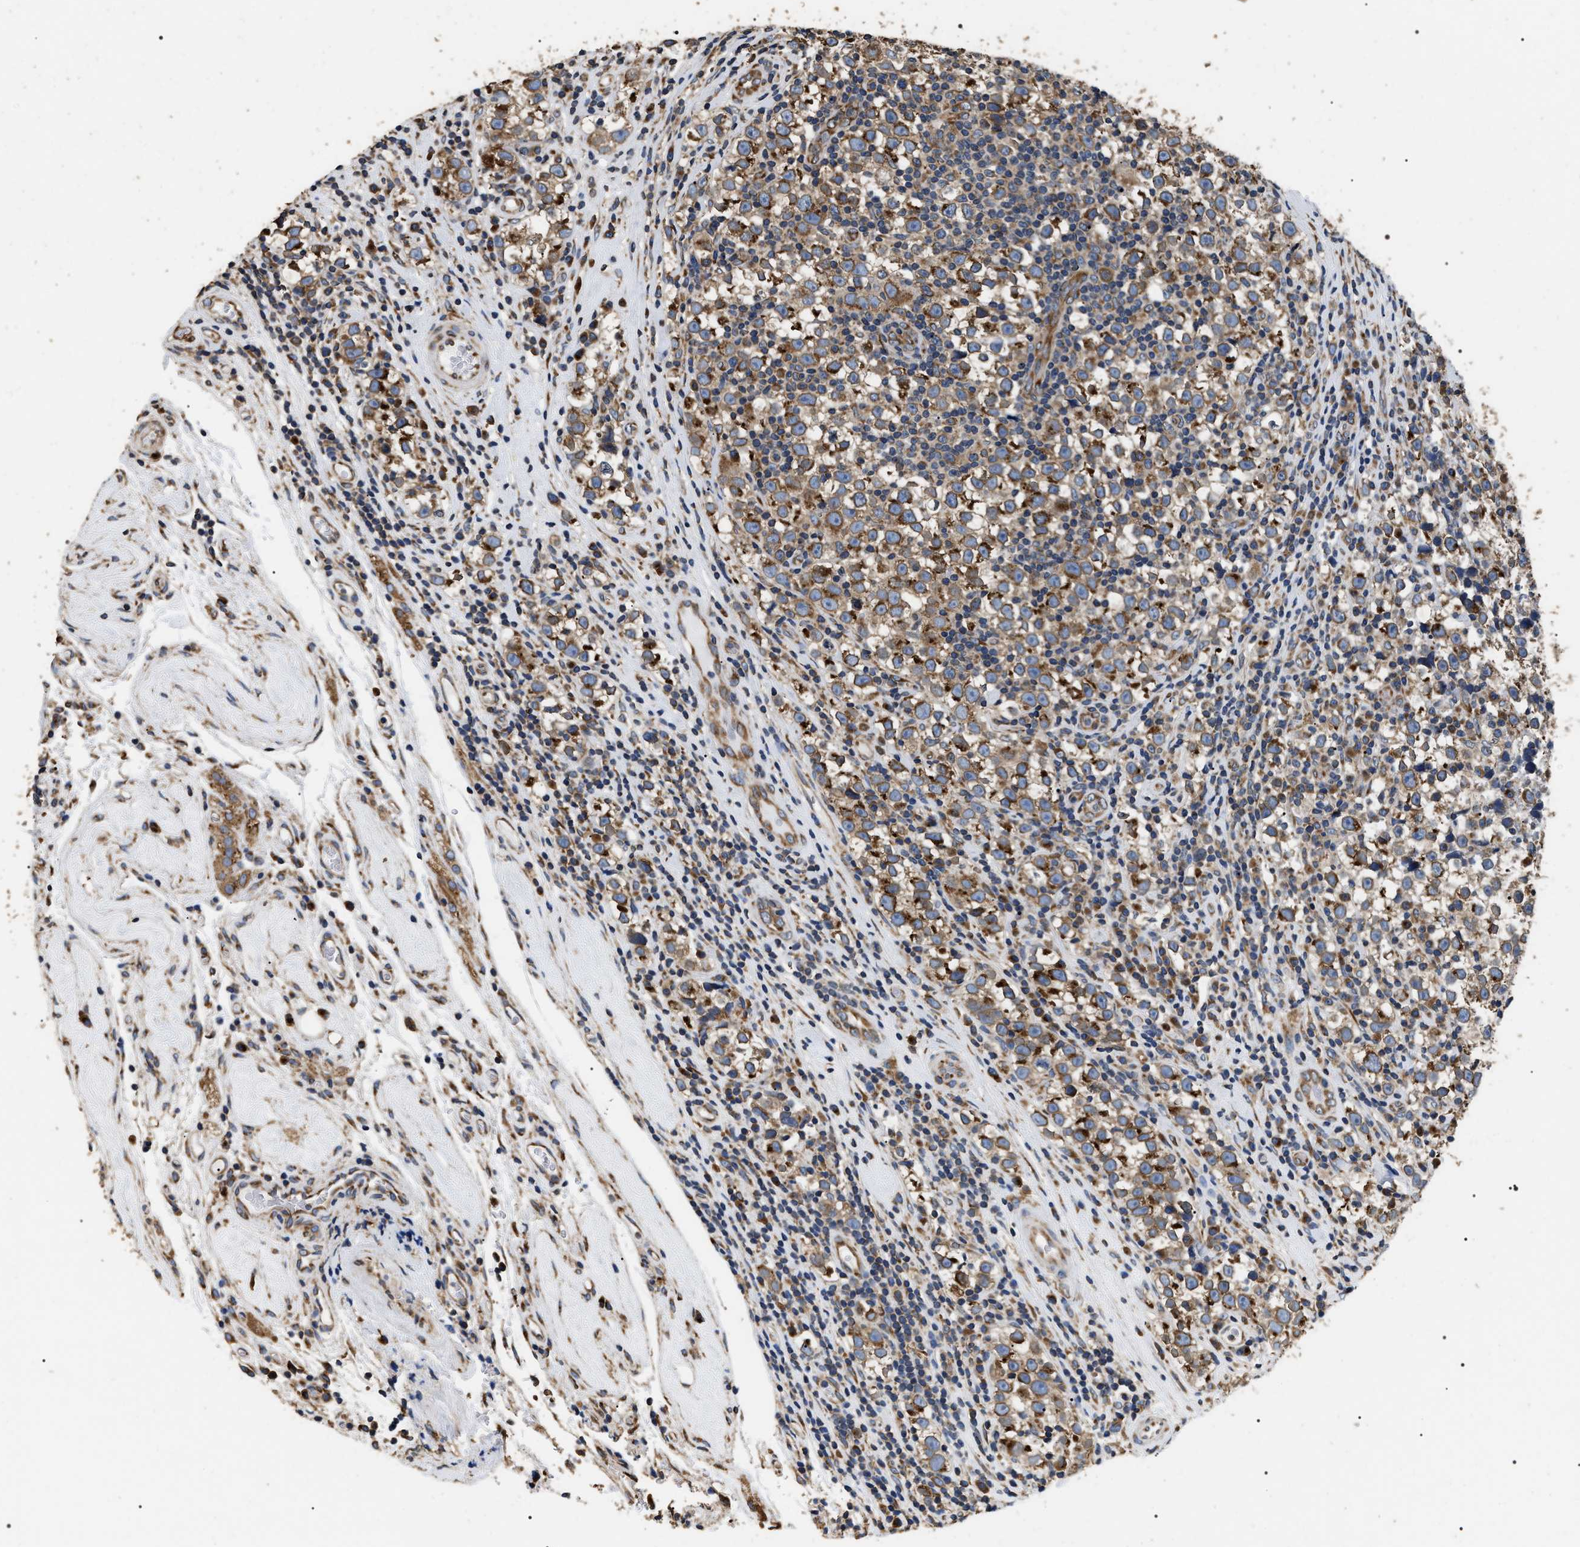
{"staining": {"intensity": "strong", "quantity": ">75%", "location": "cytoplasmic/membranous"}, "tissue": "testis cancer", "cell_type": "Tumor cells", "image_type": "cancer", "snomed": [{"axis": "morphology", "description": "Normal tissue, NOS"}, {"axis": "morphology", "description": "Seminoma, NOS"}, {"axis": "topography", "description": "Testis"}], "caption": "Immunohistochemical staining of human testis cancer (seminoma) demonstrates high levels of strong cytoplasmic/membranous expression in about >75% of tumor cells.", "gene": "KTN1", "patient": {"sex": "male", "age": 43}}